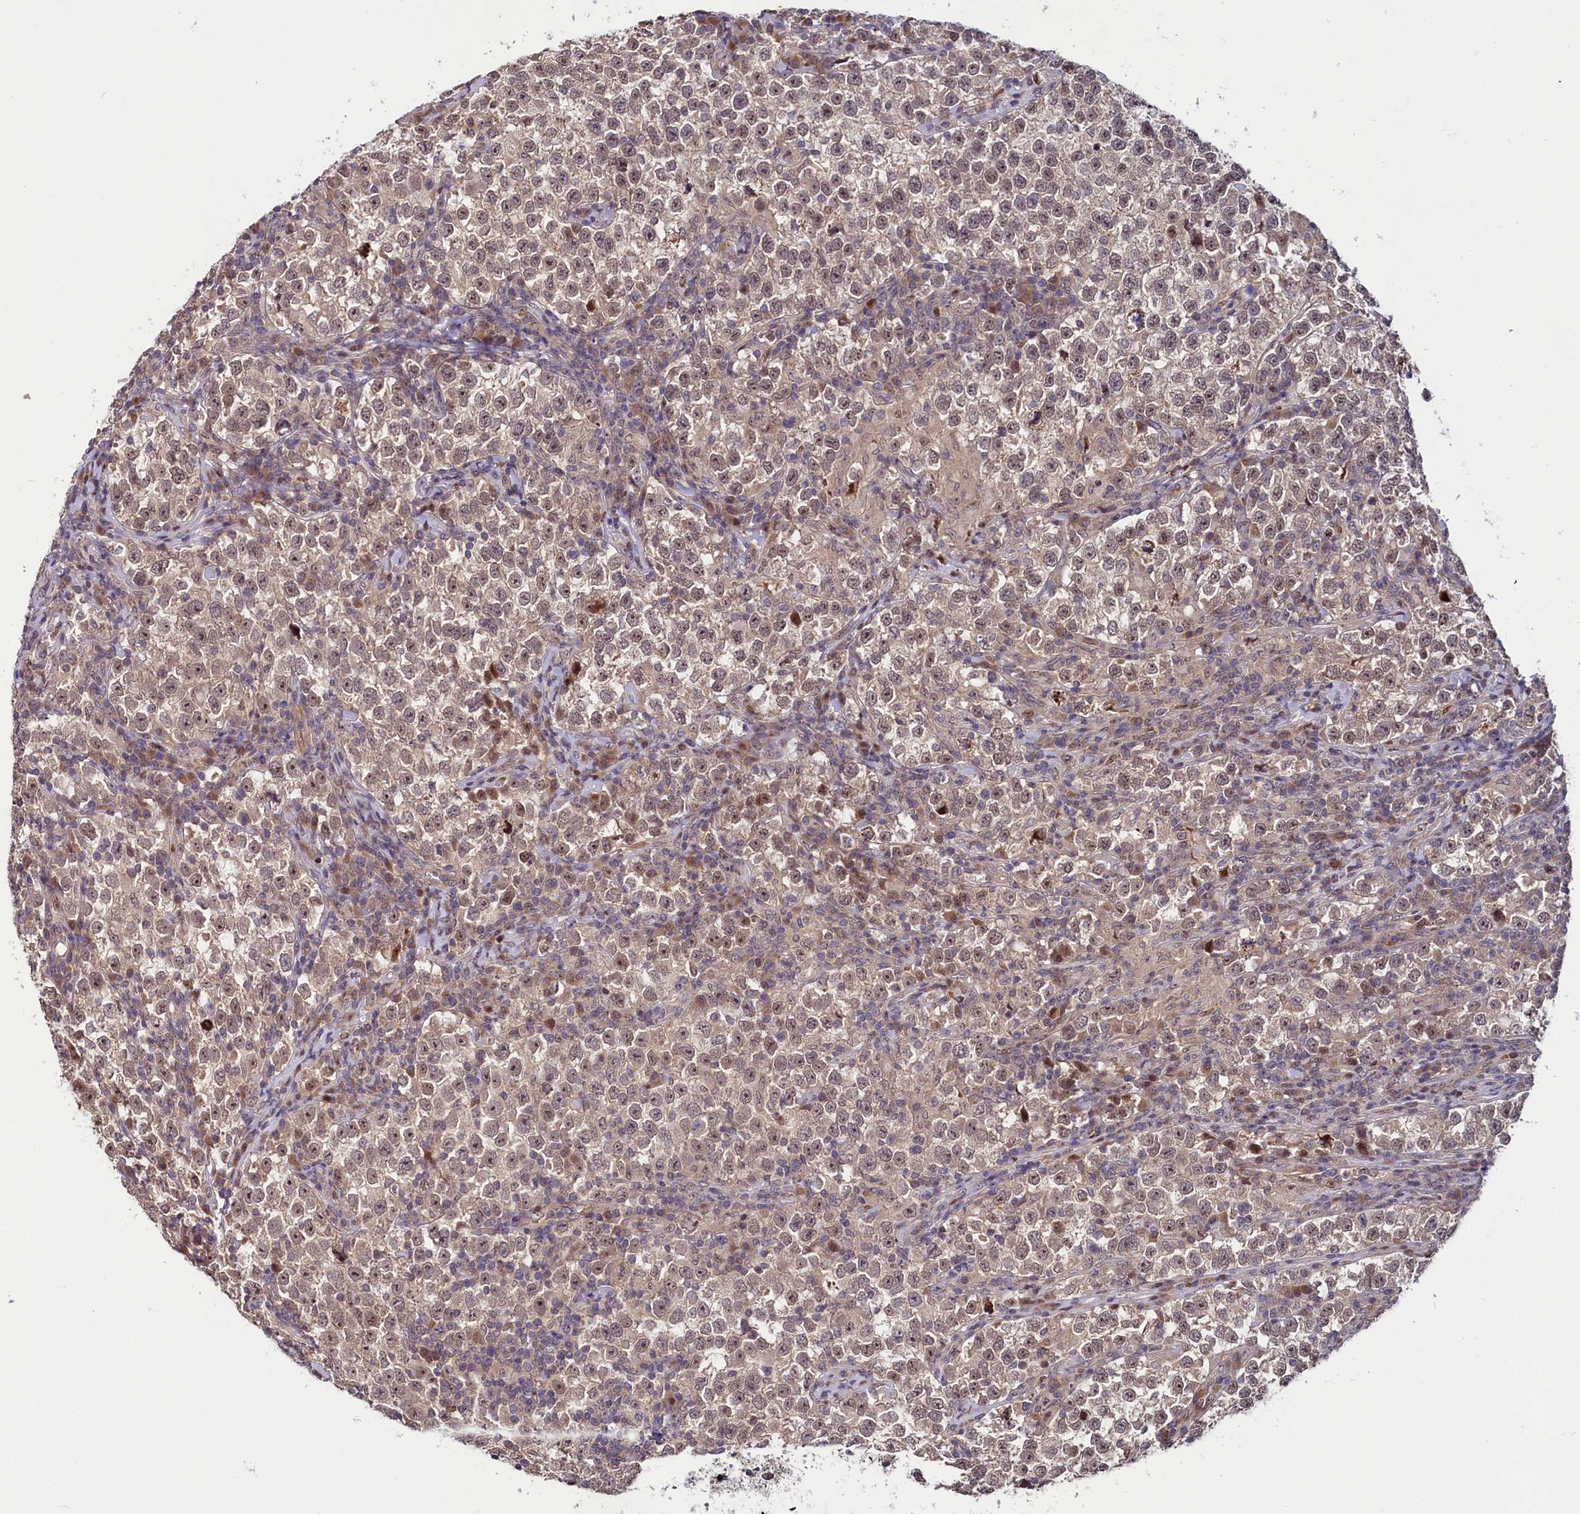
{"staining": {"intensity": "weak", "quantity": ">75%", "location": "cytoplasmic/membranous,nuclear"}, "tissue": "testis cancer", "cell_type": "Tumor cells", "image_type": "cancer", "snomed": [{"axis": "morphology", "description": "Normal tissue, NOS"}, {"axis": "morphology", "description": "Seminoma, NOS"}, {"axis": "topography", "description": "Testis"}], "caption": "A low amount of weak cytoplasmic/membranous and nuclear expression is seen in approximately >75% of tumor cells in testis seminoma tissue. Using DAB (3,3'-diaminobenzidine) (brown) and hematoxylin (blue) stains, captured at high magnification using brightfield microscopy.", "gene": "N4BP2L1", "patient": {"sex": "male", "age": 43}}